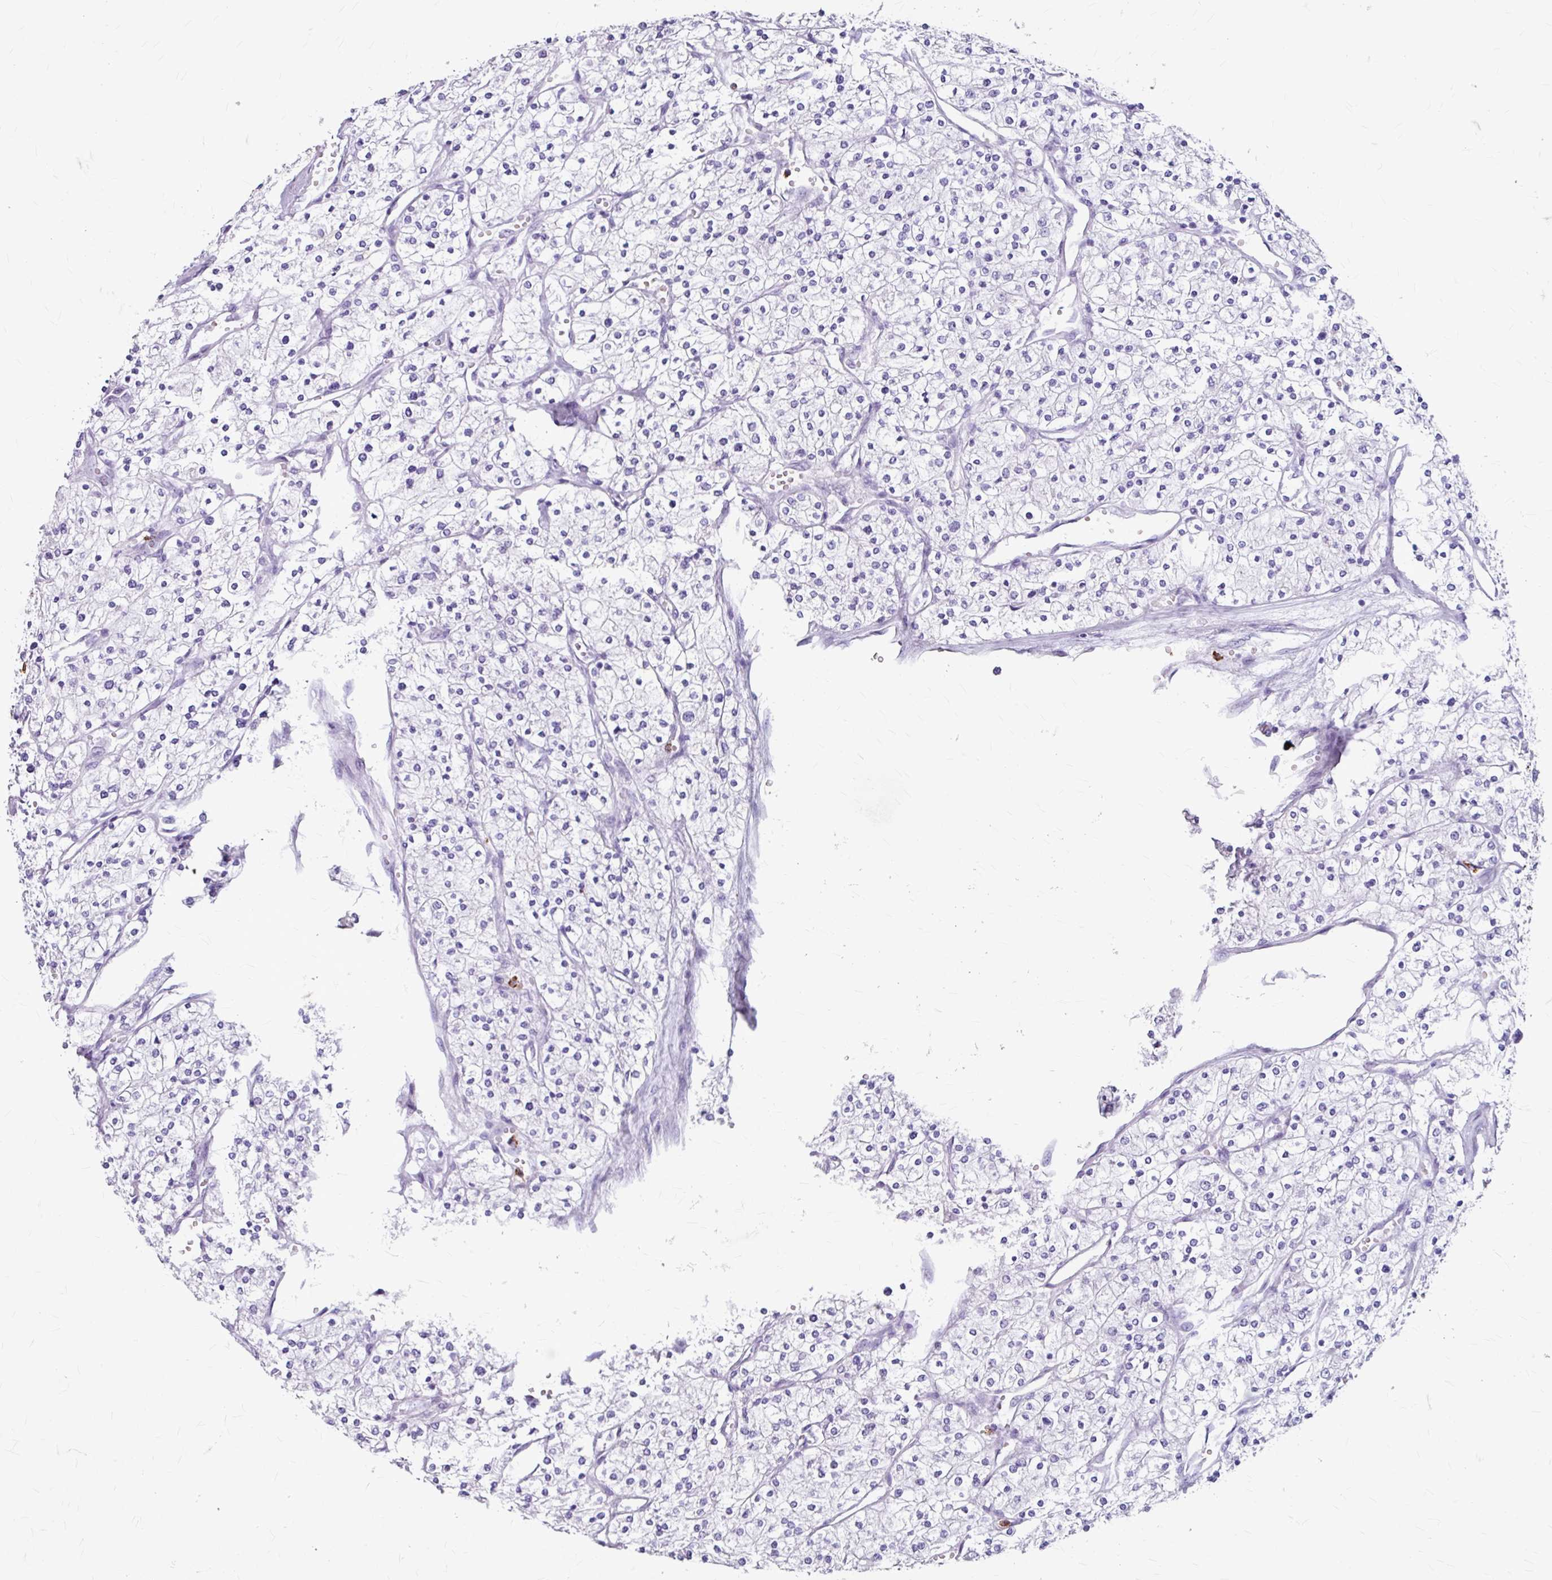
{"staining": {"intensity": "negative", "quantity": "none", "location": "none"}, "tissue": "renal cancer", "cell_type": "Tumor cells", "image_type": "cancer", "snomed": [{"axis": "morphology", "description": "Adenocarcinoma, NOS"}, {"axis": "topography", "description": "Kidney"}], "caption": "DAB (3,3'-diaminobenzidine) immunohistochemical staining of human renal cancer (adenocarcinoma) shows no significant staining in tumor cells.", "gene": "ANKRD1", "patient": {"sex": "male", "age": 80}}